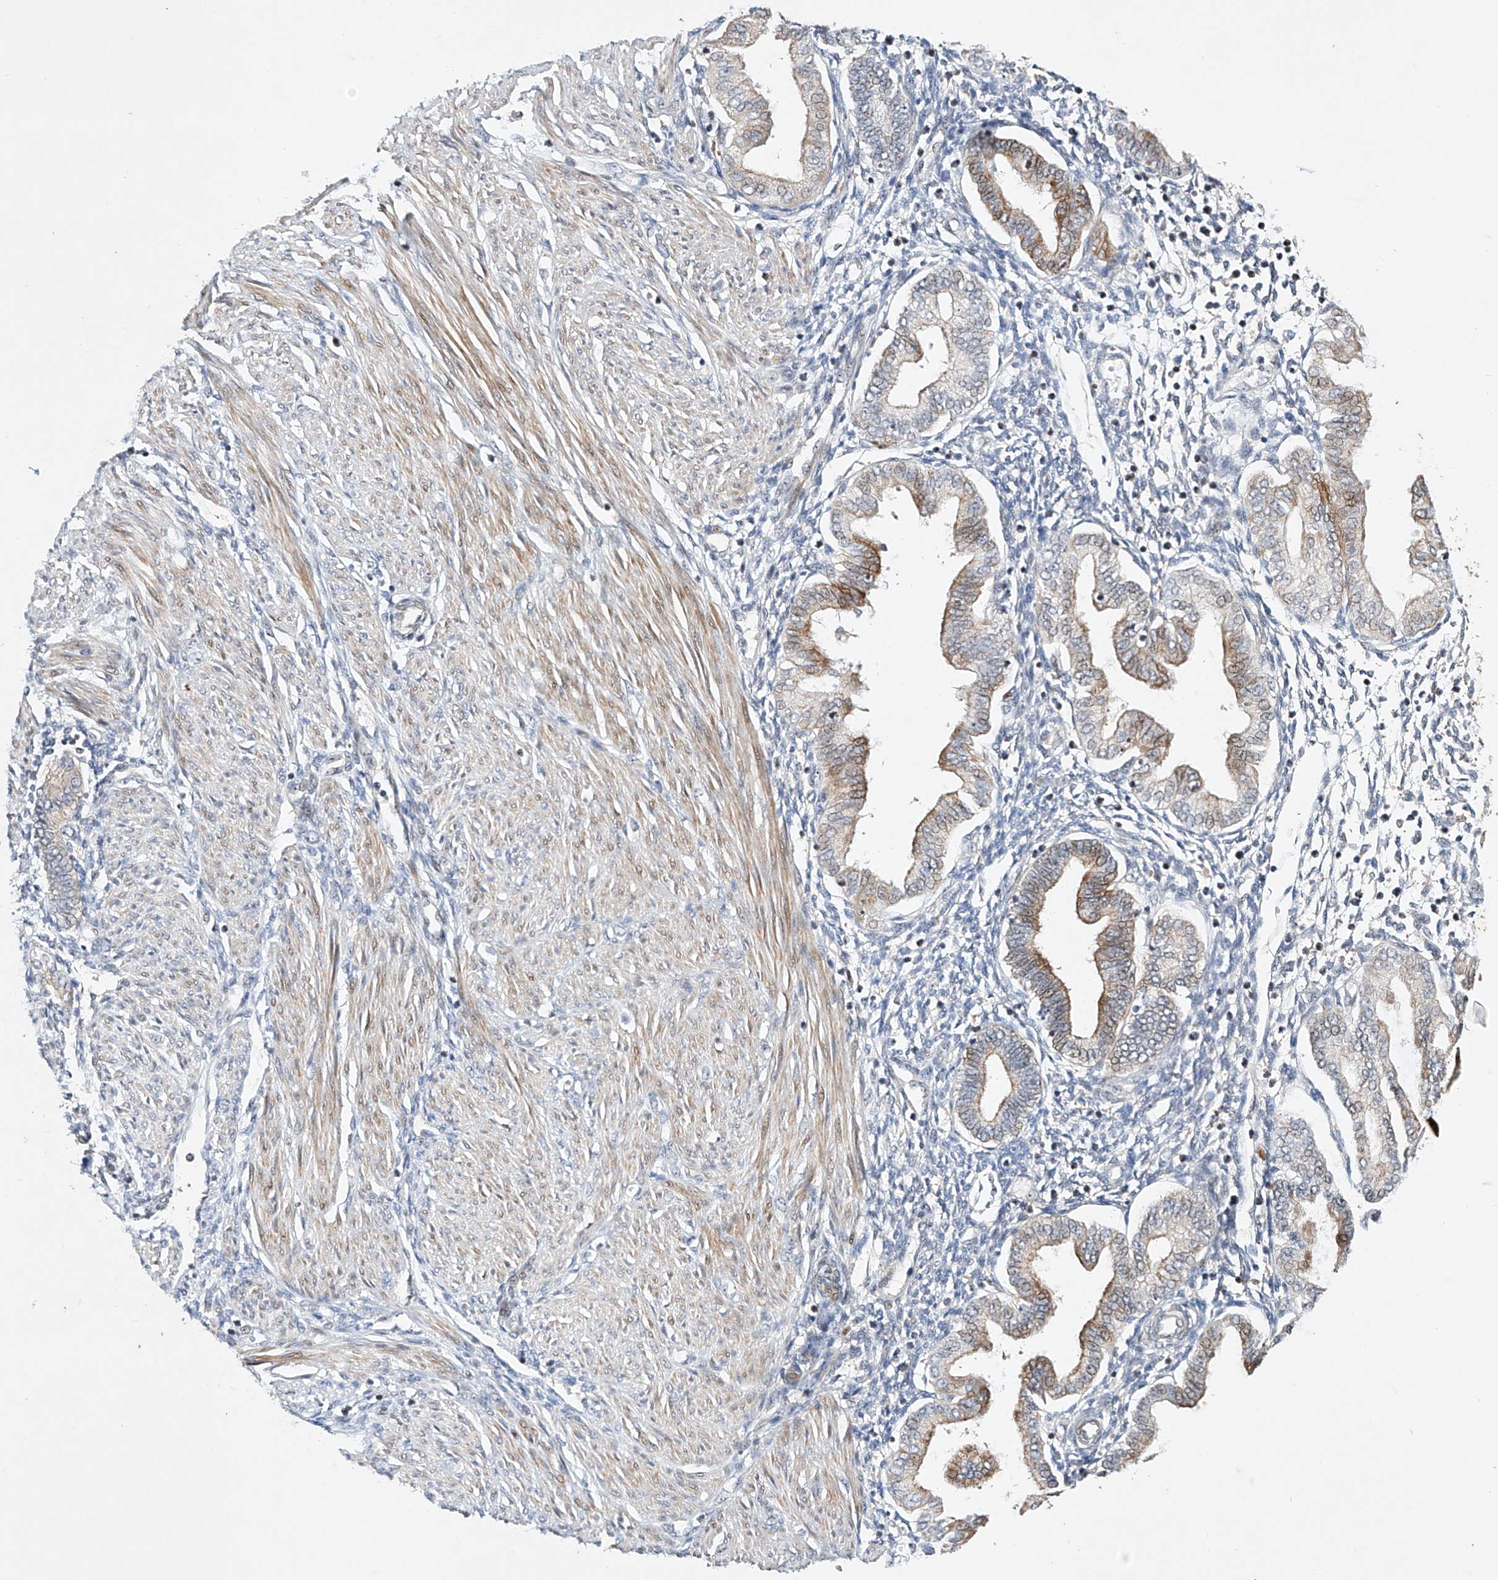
{"staining": {"intensity": "negative", "quantity": "none", "location": "none"}, "tissue": "endometrium", "cell_type": "Cells in endometrial stroma", "image_type": "normal", "snomed": [{"axis": "morphology", "description": "Normal tissue, NOS"}, {"axis": "topography", "description": "Endometrium"}], "caption": "IHC histopathology image of normal endometrium: human endometrium stained with DAB reveals no significant protein expression in cells in endometrial stroma. (DAB immunohistochemistry (IHC), high magnification).", "gene": "AFG1L", "patient": {"sex": "female", "age": 53}}